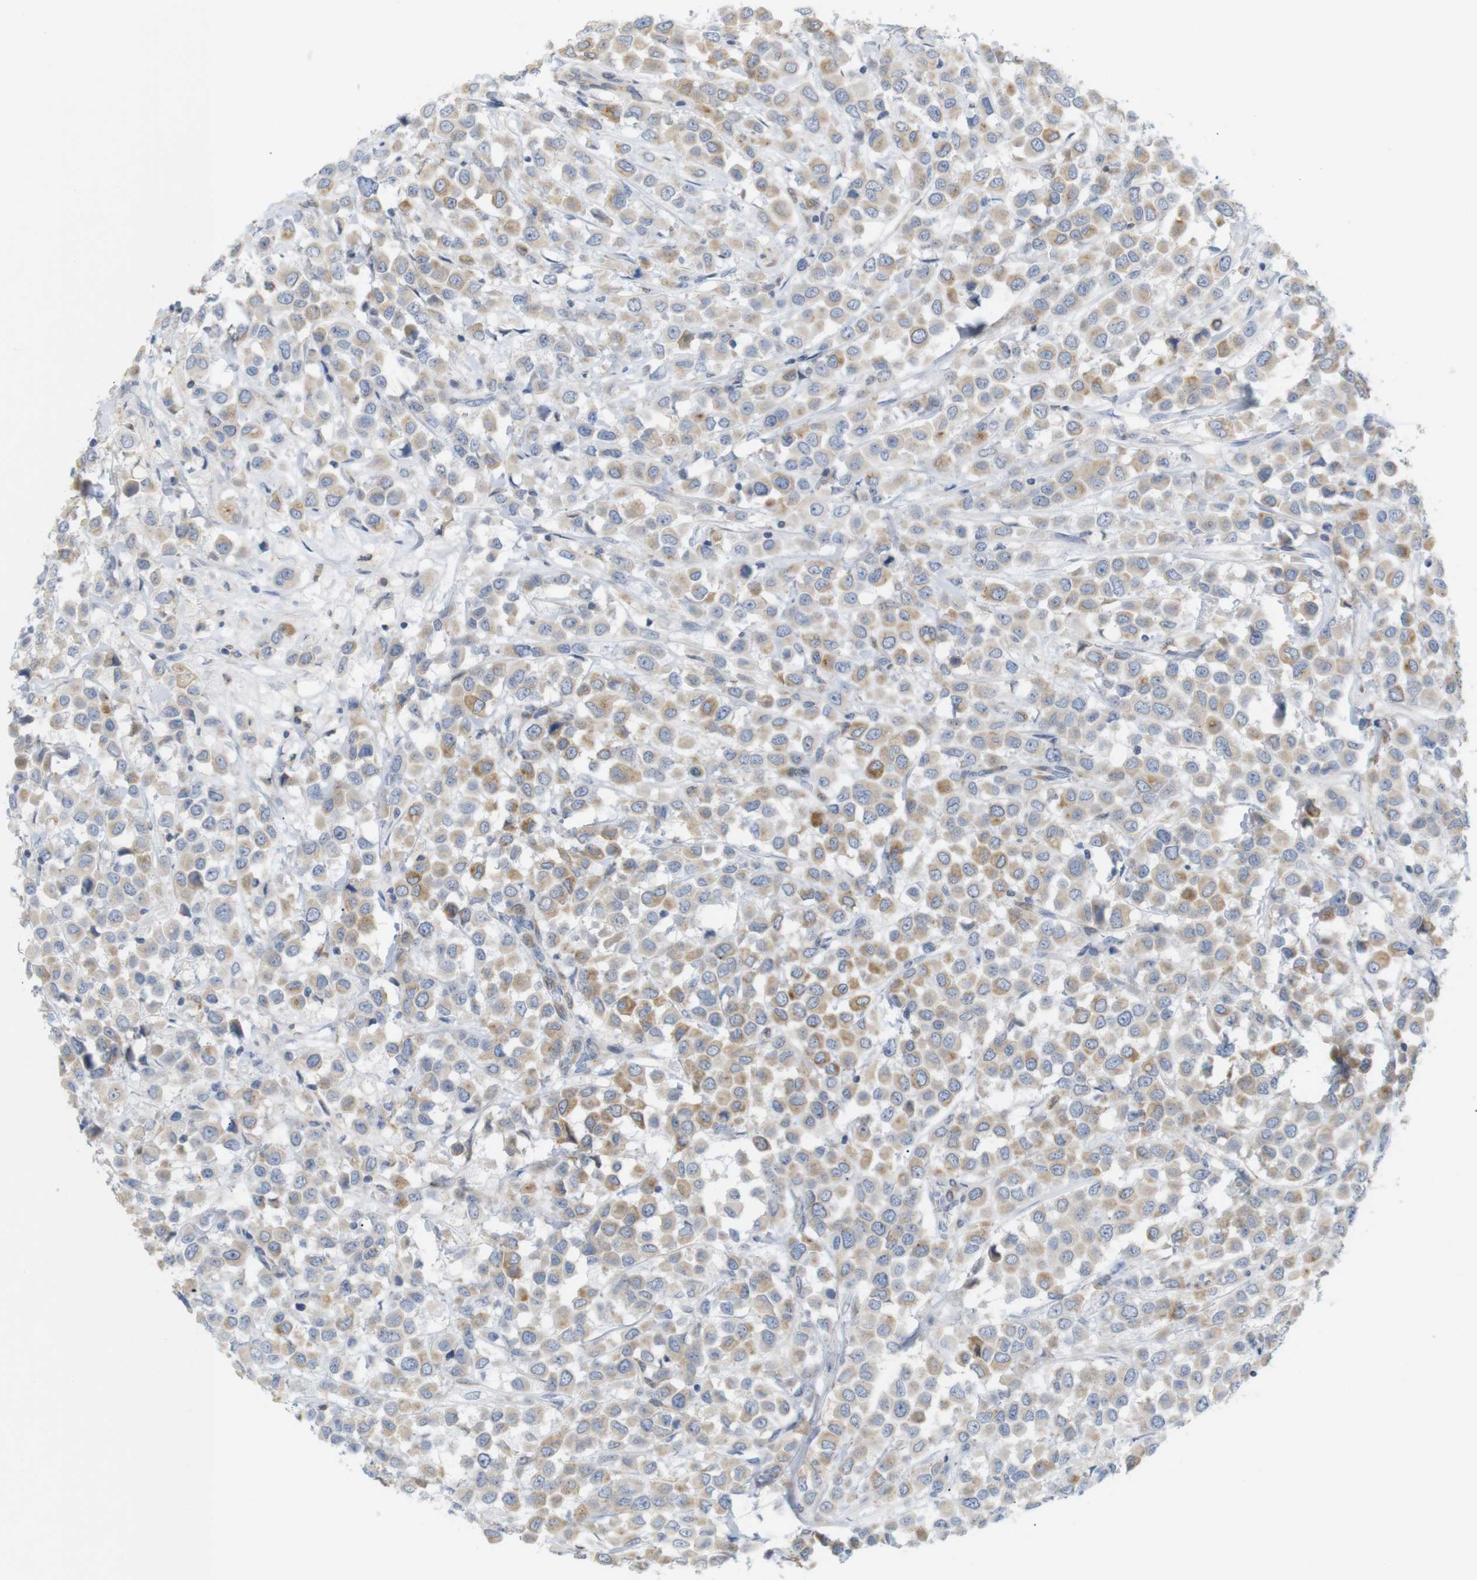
{"staining": {"intensity": "moderate", "quantity": "25%-75%", "location": "cytoplasmic/membranous"}, "tissue": "breast cancer", "cell_type": "Tumor cells", "image_type": "cancer", "snomed": [{"axis": "morphology", "description": "Duct carcinoma"}, {"axis": "topography", "description": "Breast"}], "caption": "Tumor cells exhibit medium levels of moderate cytoplasmic/membranous expression in about 25%-75% of cells in human breast cancer. (DAB = brown stain, brightfield microscopy at high magnification).", "gene": "ITPR1", "patient": {"sex": "female", "age": 61}}